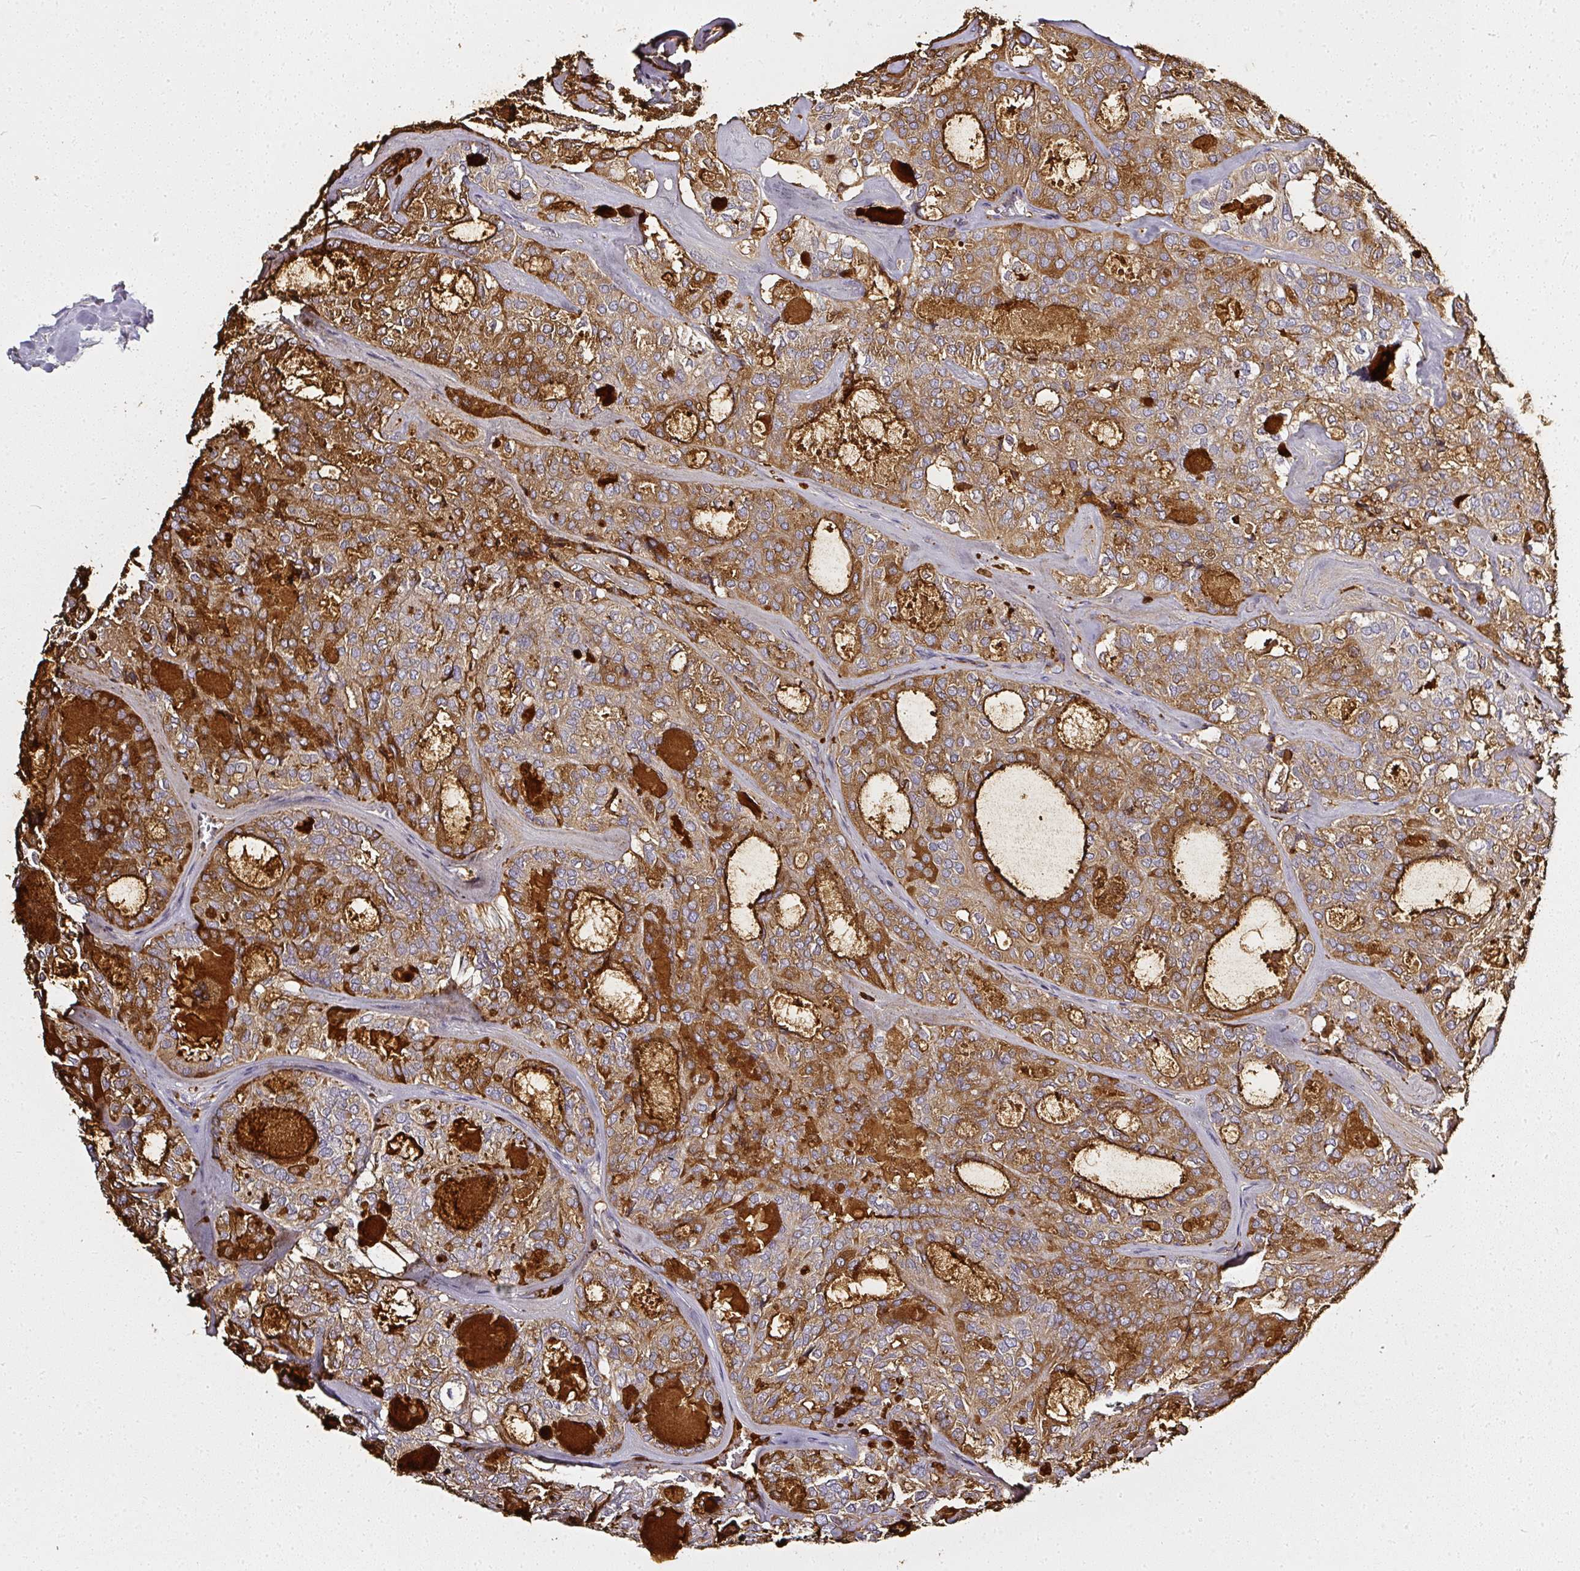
{"staining": {"intensity": "moderate", "quantity": ">75%", "location": "cytoplasmic/membranous"}, "tissue": "thyroid cancer", "cell_type": "Tumor cells", "image_type": "cancer", "snomed": [{"axis": "morphology", "description": "Follicular adenoma carcinoma, NOS"}, {"axis": "topography", "description": "Thyroid gland"}], "caption": "Thyroid cancer stained with DAB (3,3'-diaminobenzidine) immunohistochemistry reveals medium levels of moderate cytoplasmic/membranous positivity in approximately >75% of tumor cells.", "gene": "ATP8B2", "patient": {"sex": "male", "age": 75}}